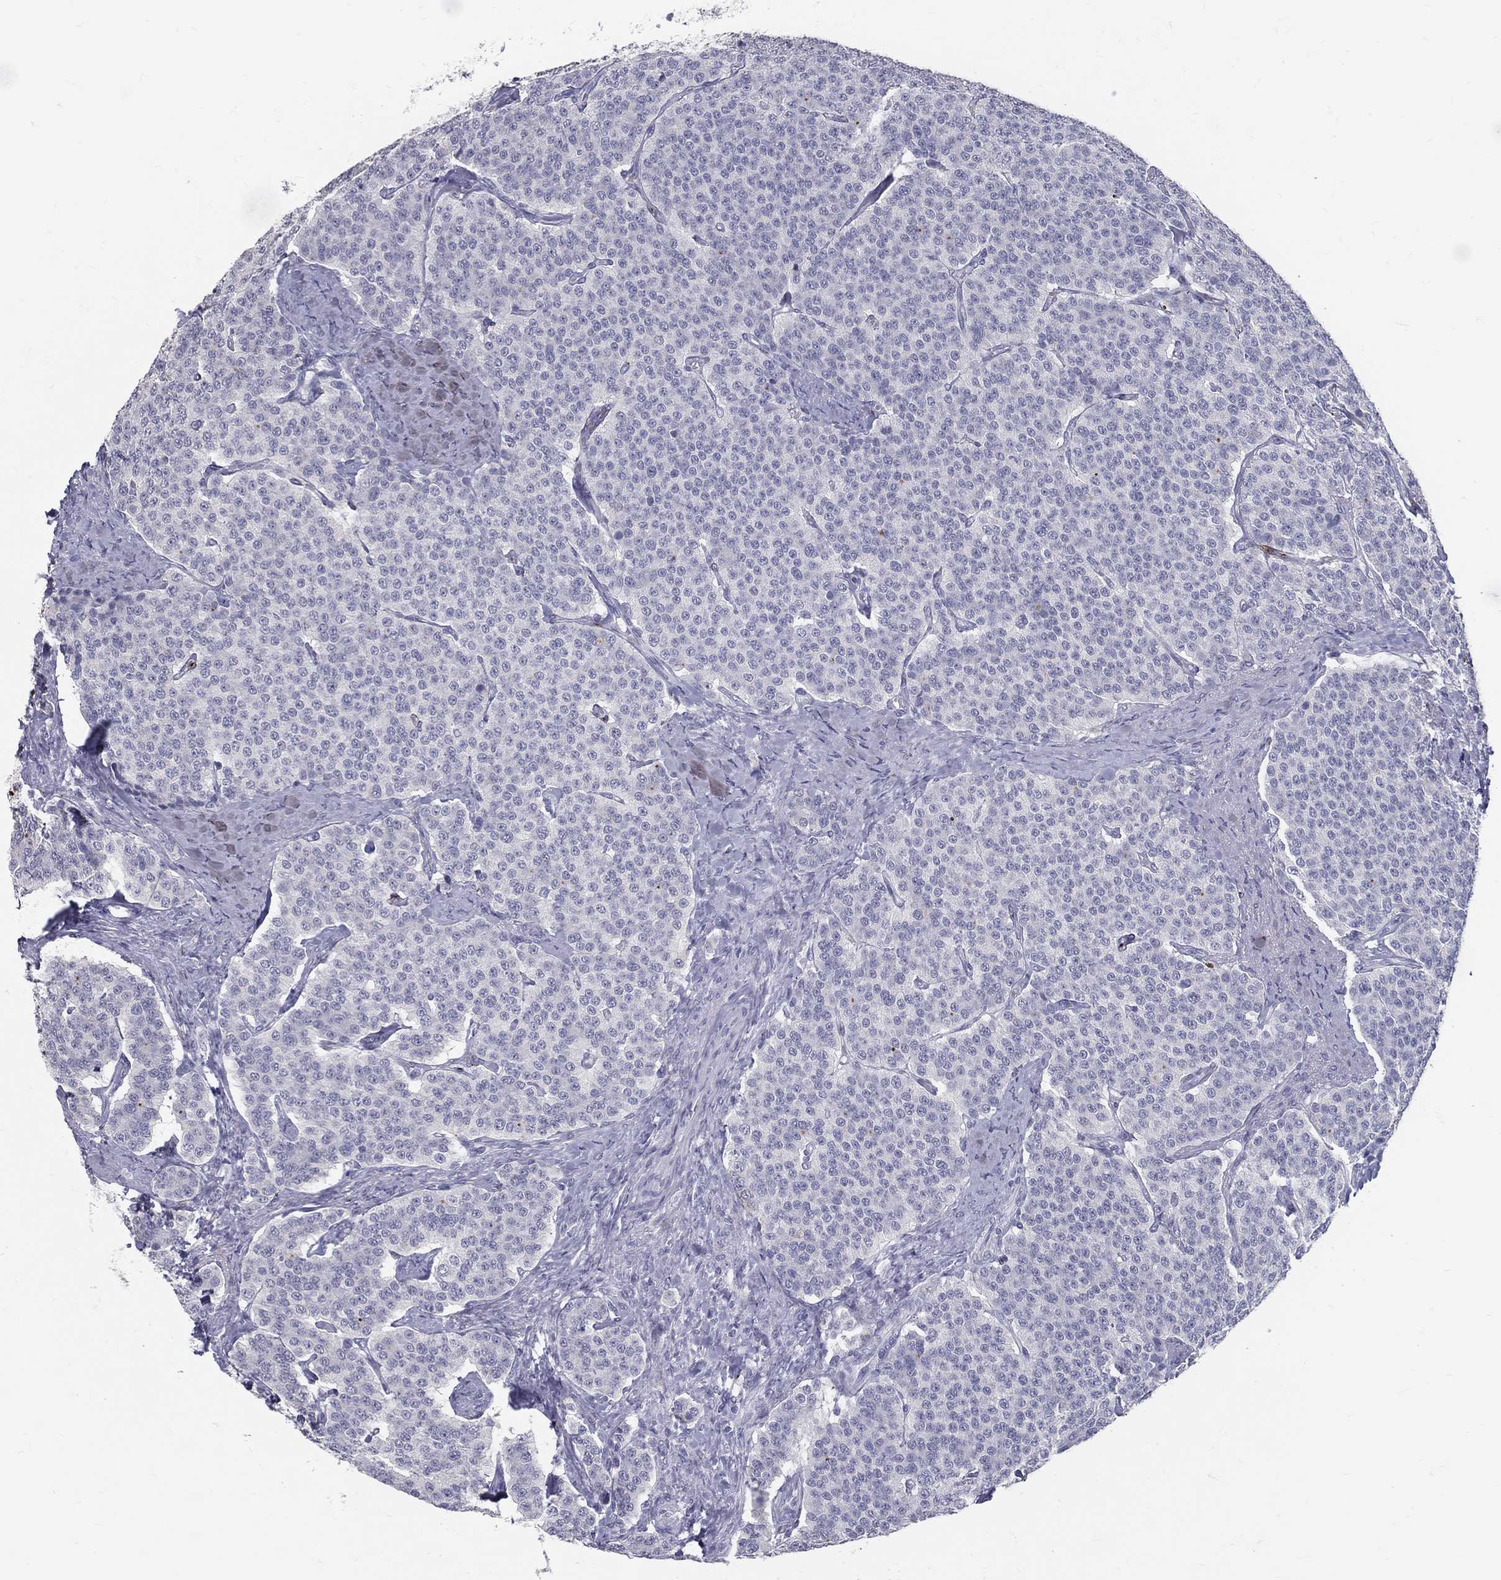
{"staining": {"intensity": "negative", "quantity": "none", "location": "none"}, "tissue": "carcinoid", "cell_type": "Tumor cells", "image_type": "cancer", "snomed": [{"axis": "morphology", "description": "Carcinoid, malignant, NOS"}, {"axis": "topography", "description": "Small intestine"}], "caption": "Tumor cells are negative for brown protein staining in carcinoid. Nuclei are stained in blue.", "gene": "ACE2", "patient": {"sex": "female", "age": 58}}